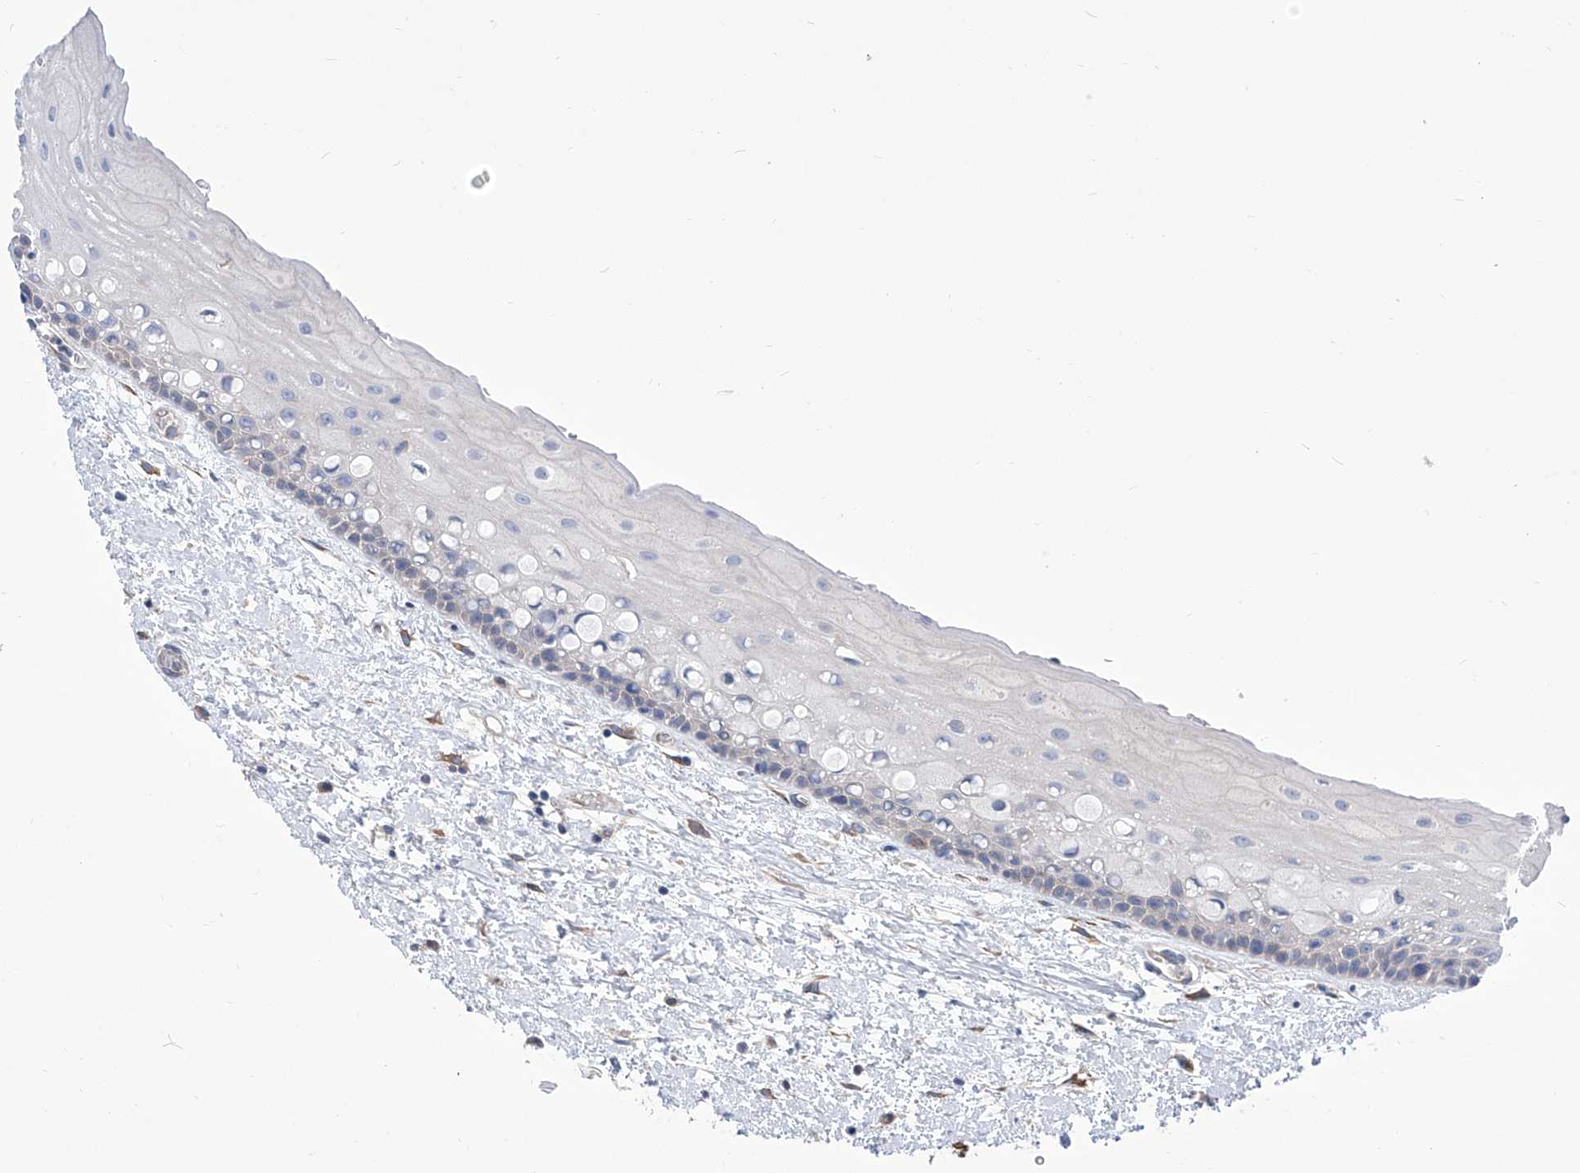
{"staining": {"intensity": "negative", "quantity": "none", "location": "none"}, "tissue": "oral mucosa", "cell_type": "Squamous epithelial cells", "image_type": "normal", "snomed": [{"axis": "morphology", "description": "Normal tissue, NOS"}, {"axis": "topography", "description": "Oral tissue"}], "caption": "Oral mucosa was stained to show a protein in brown. There is no significant expression in squamous epithelial cells. The staining was performed using DAB to visualize the protein expression in brown, while the nuclei were stained in blue with hematoxylin (Magnification: 20x).", "gene": "SMS", "patient": {"sex": "female", "age": 76}}